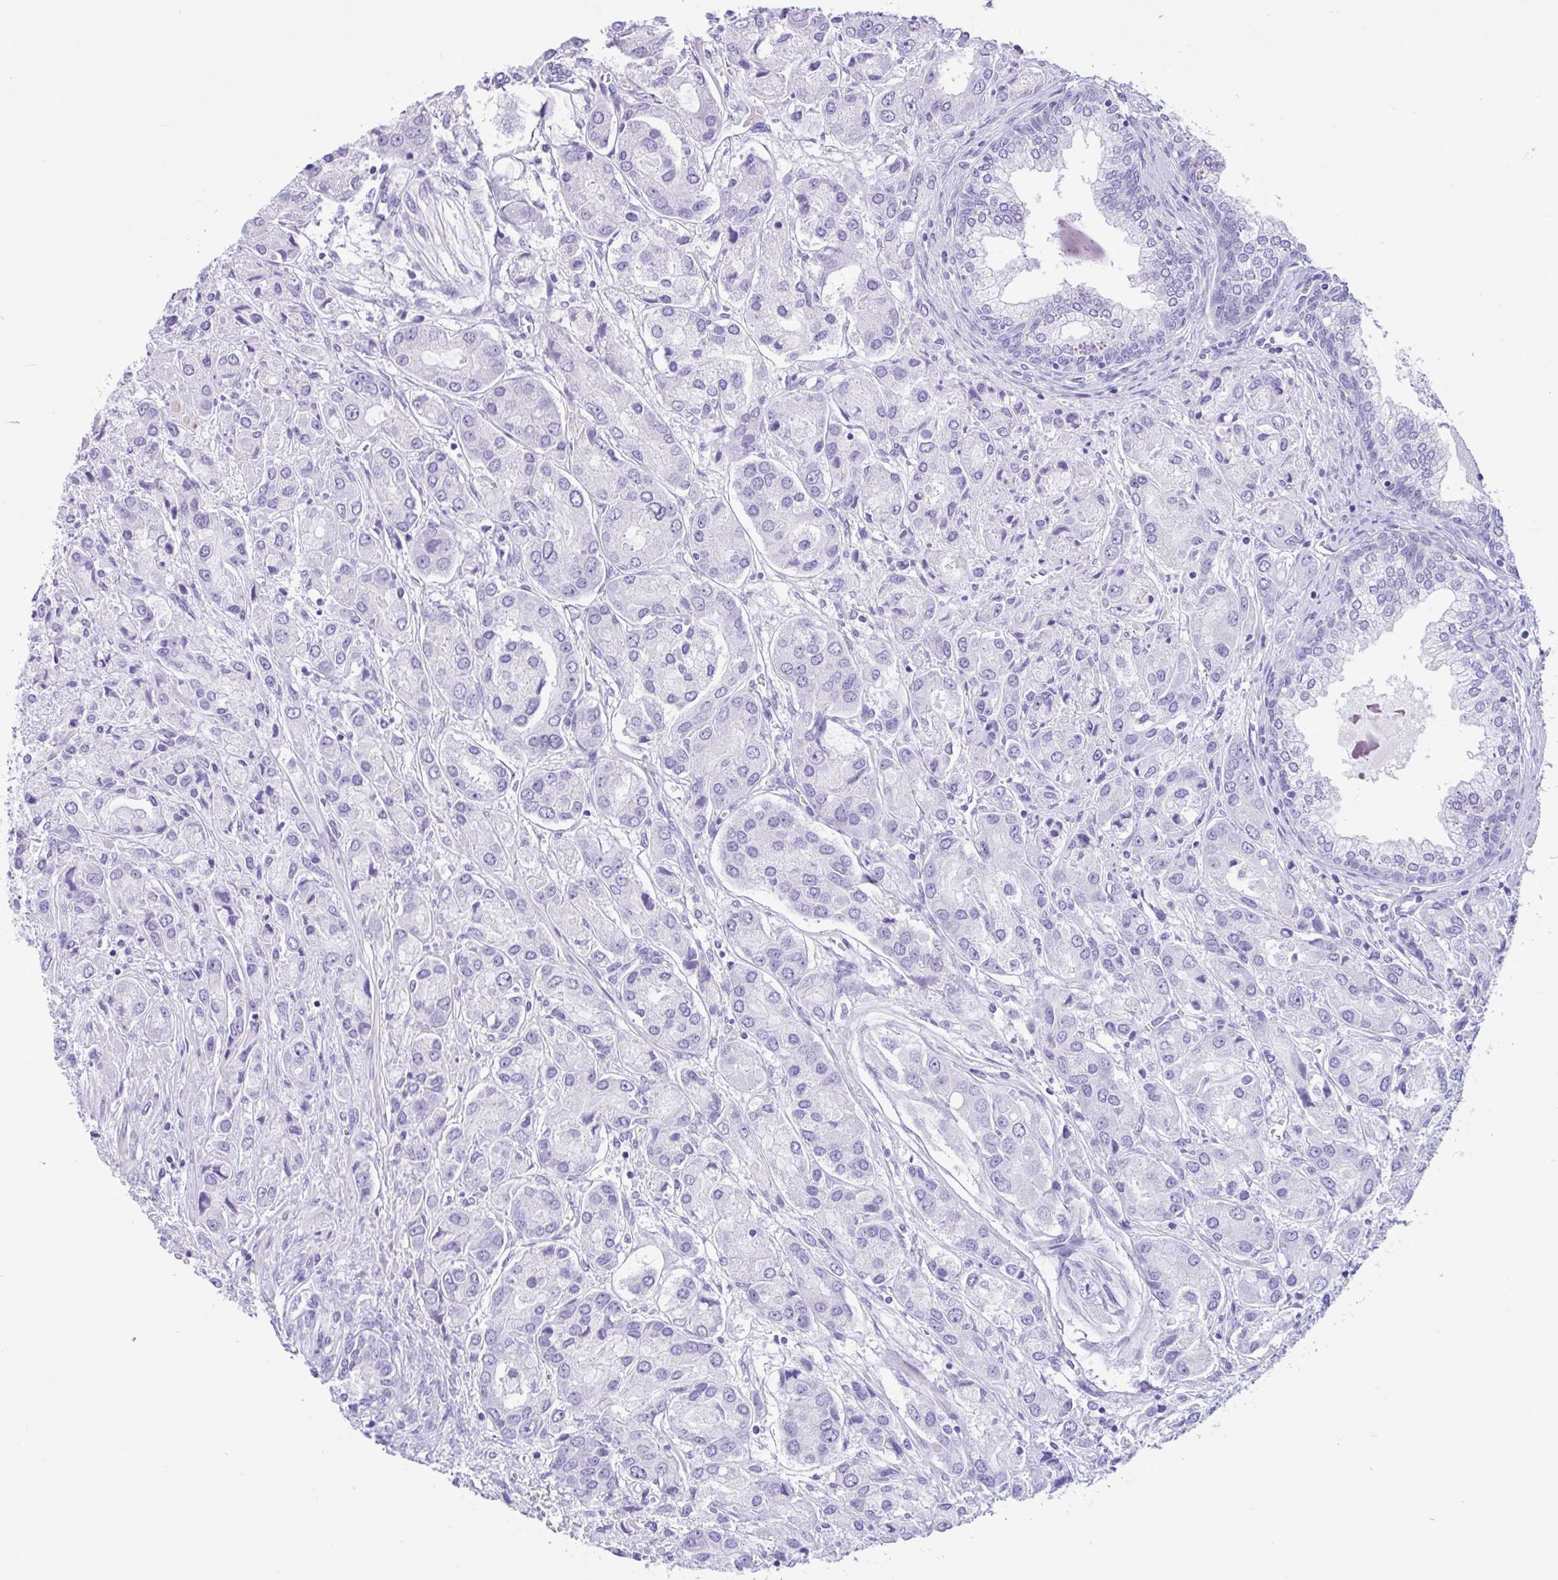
{"staining": {"intensity": "negative", "quantity": "none", "location": "none"}, "tissue": "prostate cancer", "cell_type": "Tumor cells", "image_type": "cancer", "snomed": [{"axis": "morphology", "description": "Adenocarcinoma, High grade"}, {"axis": "topography", "description": "Prostate"}], "caption": "Immunohistochemical staining of human adenocarcinoma (high-grade) (prostate) displays no significant staining in tumor cells.", "gene": "ZNF319", "patient": {"sex": "male", "age": 67}}